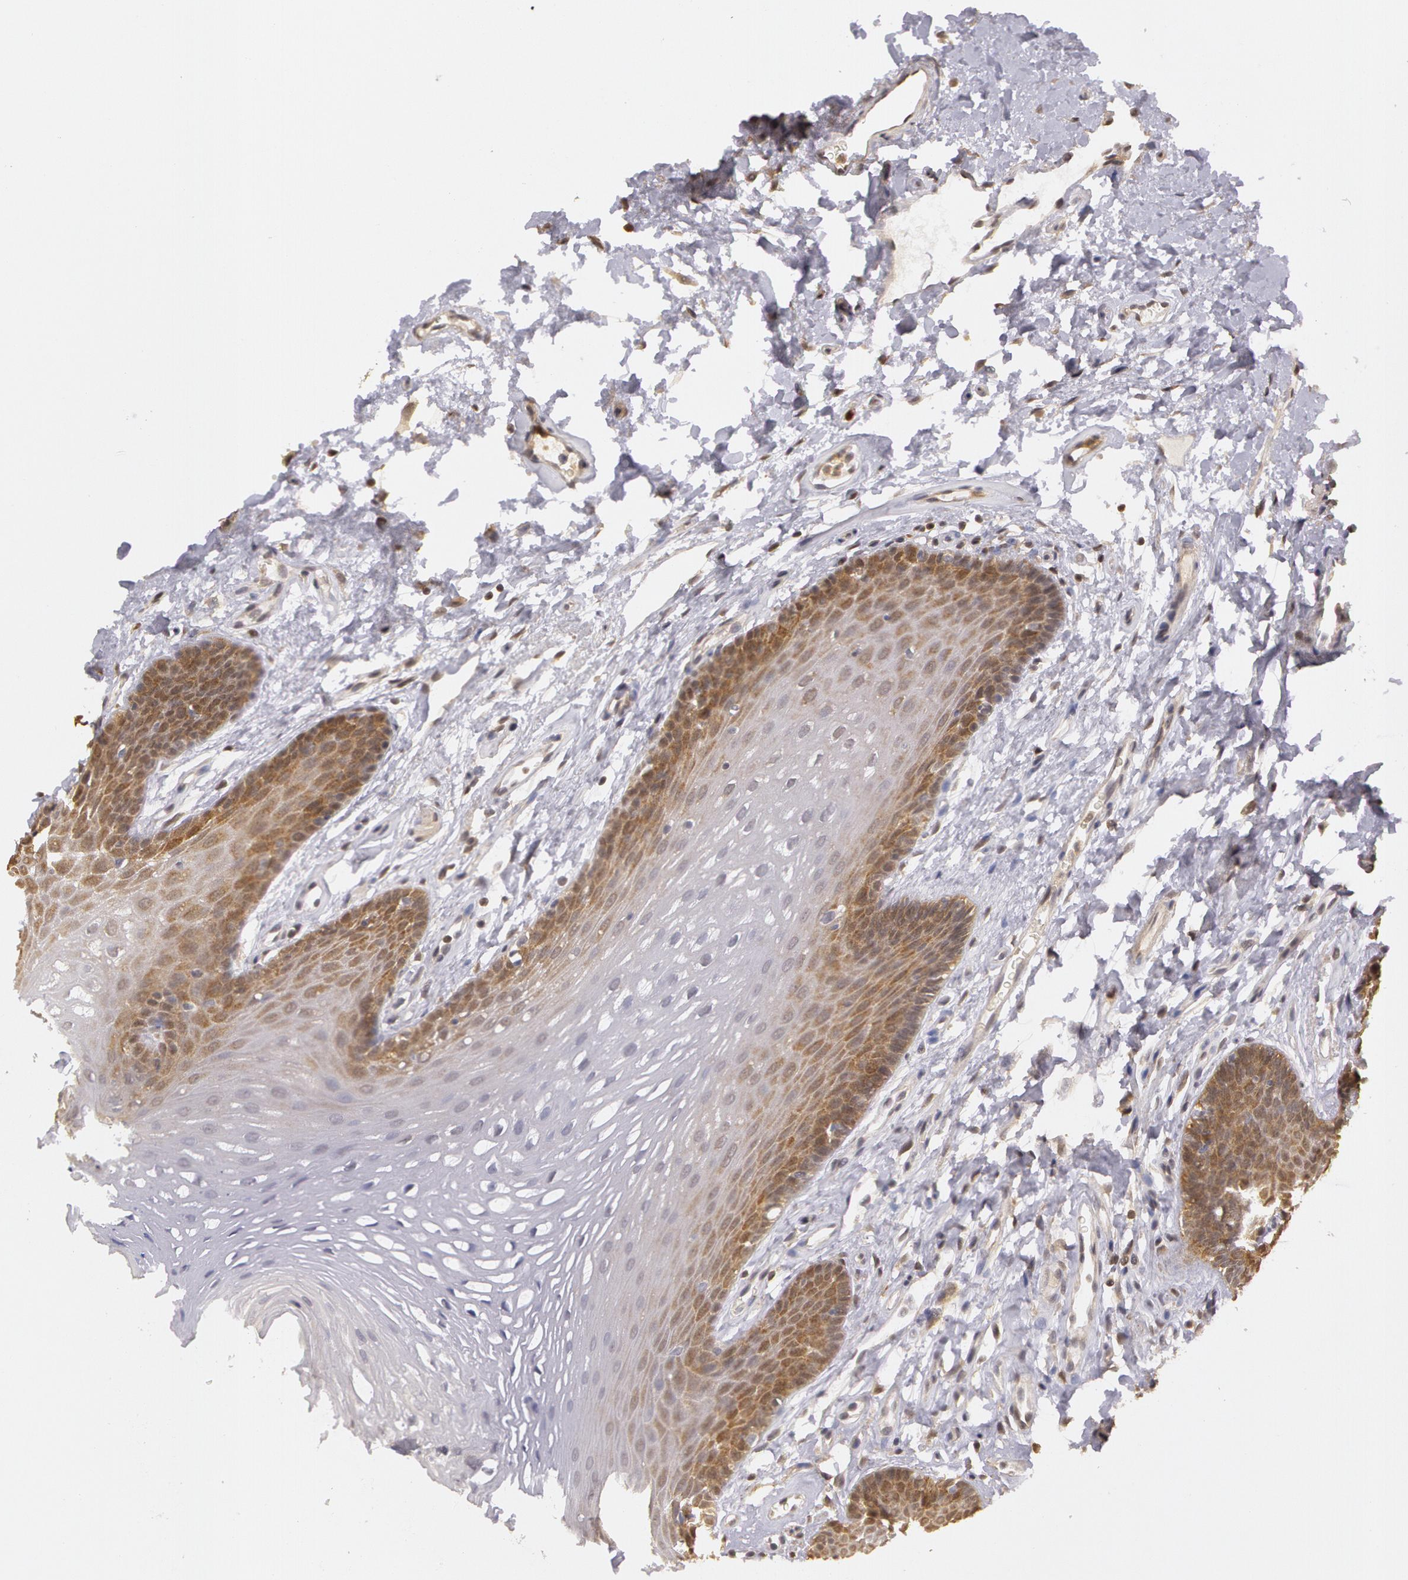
{"staining": {"intensity": "moderate", "quantity": "<25%", "location": "cytoplasmic/membranous"}, "tissue": "oral mucosa", "cell_type": "Squamous epithelial cells", "image_type": "normal", "snomed": [{"axis": "morphology", "description": "Normal tissue, NOS"}, {"axis": "topography", "description": "Oral tissue"}], "caption": "Protein staining demonstrates moderate cytoplasmic/membranous expression in about <25% of squamous epithelial cells in normal oral mucosa. (DAB = brown stain, brightfield microscopy at high magnification).", "gene": "AHSA1", "patient": {"sex": "male", "age": 62}}